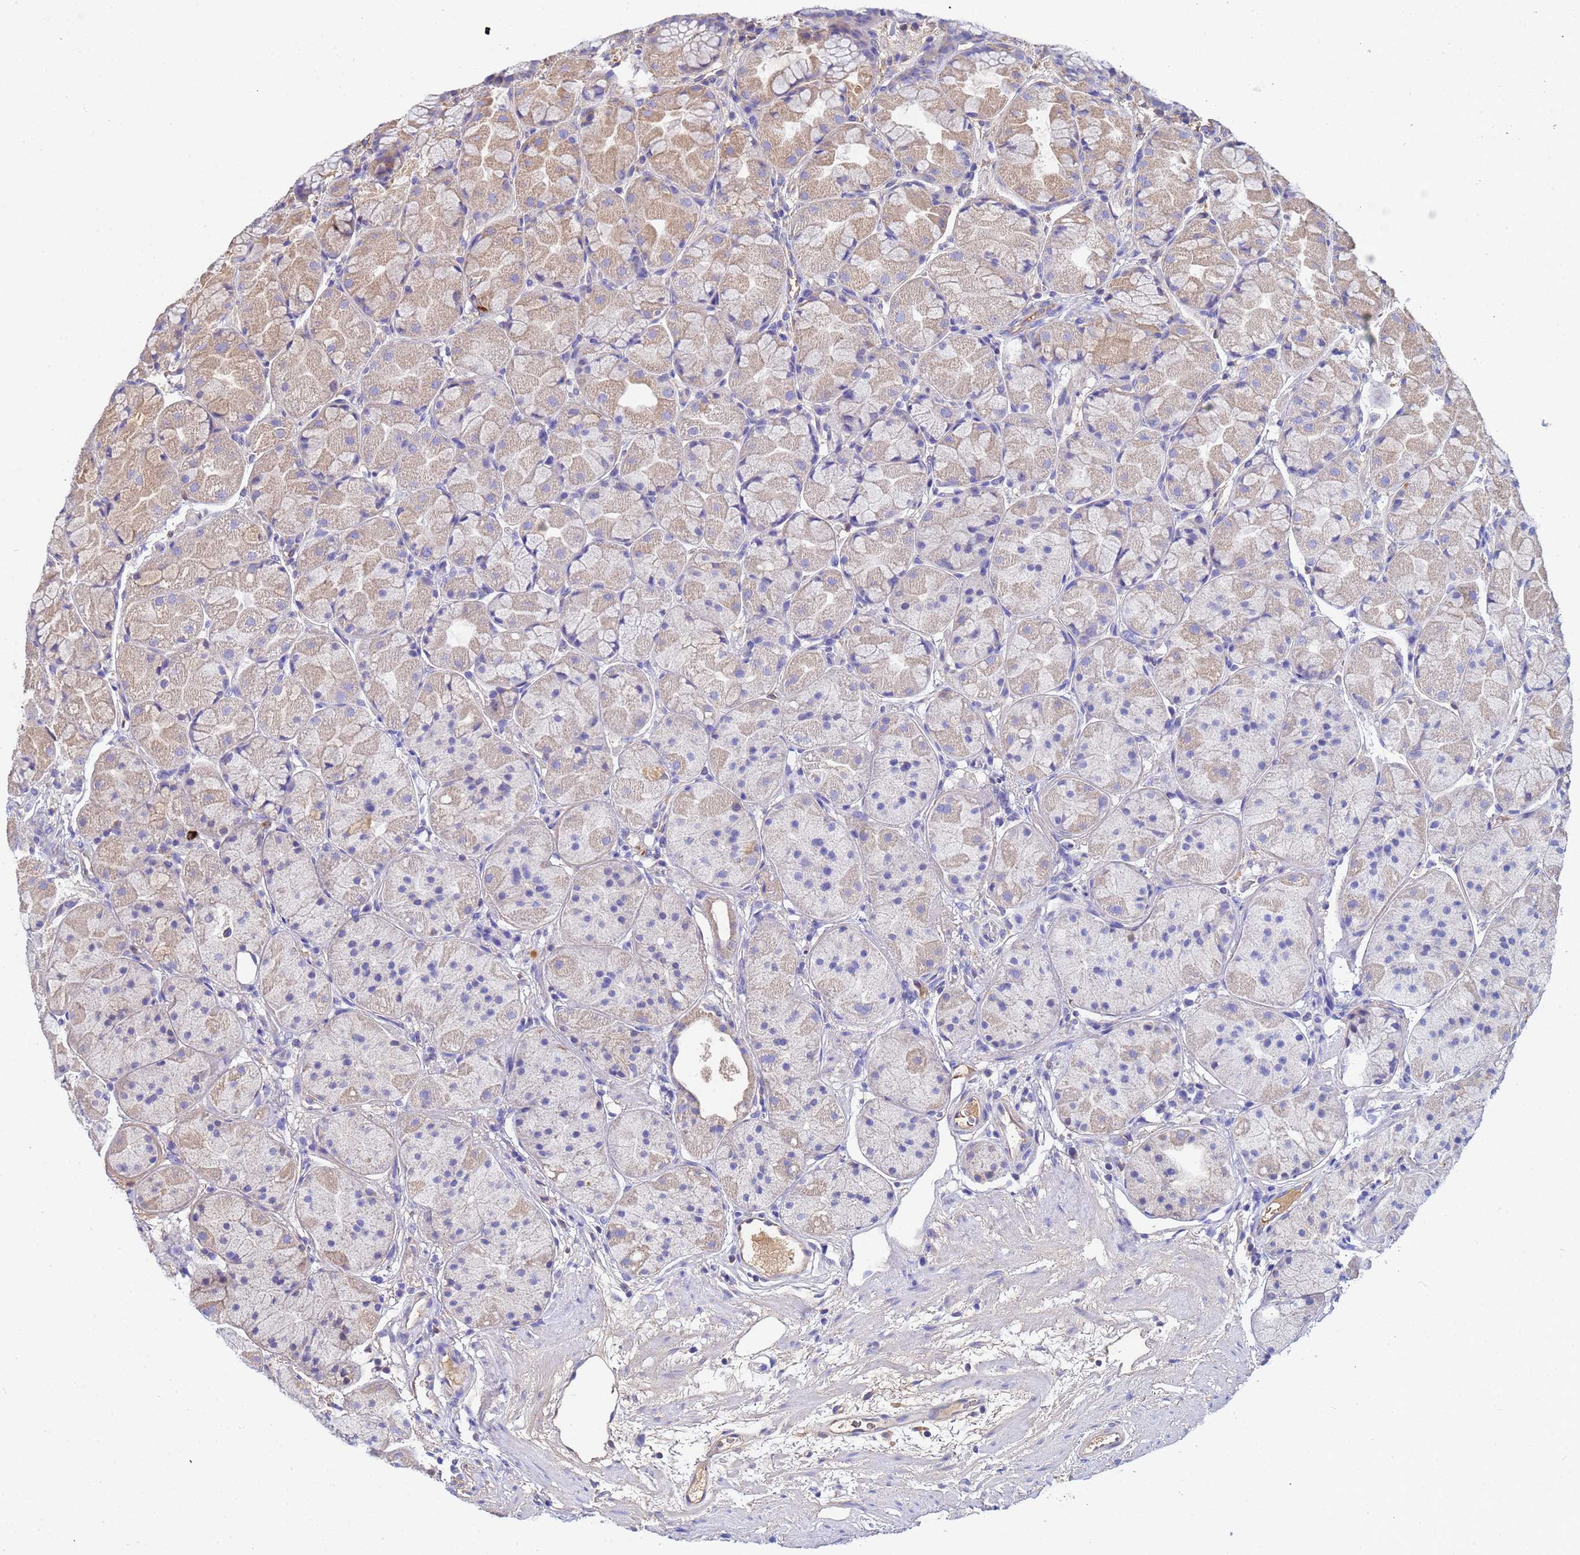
{"staining": {"intensity": "weak", "quantity": "25%-75%", "location": "cytoplasmic/membranous"}, "tissue": "stomach", "cell_type": "Glandular cells", "image_type": "normal", "snomed": [{"axis": "morphology", "description": "Normal tissue, NOS"}, {"axis": "topography", "description": "Stomach"}], "caption": "Immunohistochemical staining of unremarkable human stomach exhibits low levels of weak cytoplasmic/membranous expression in approximately 25%-75% of glandular cells.", "gene": "GLUD1", "patient": {"sex": "male", "age": 57}}